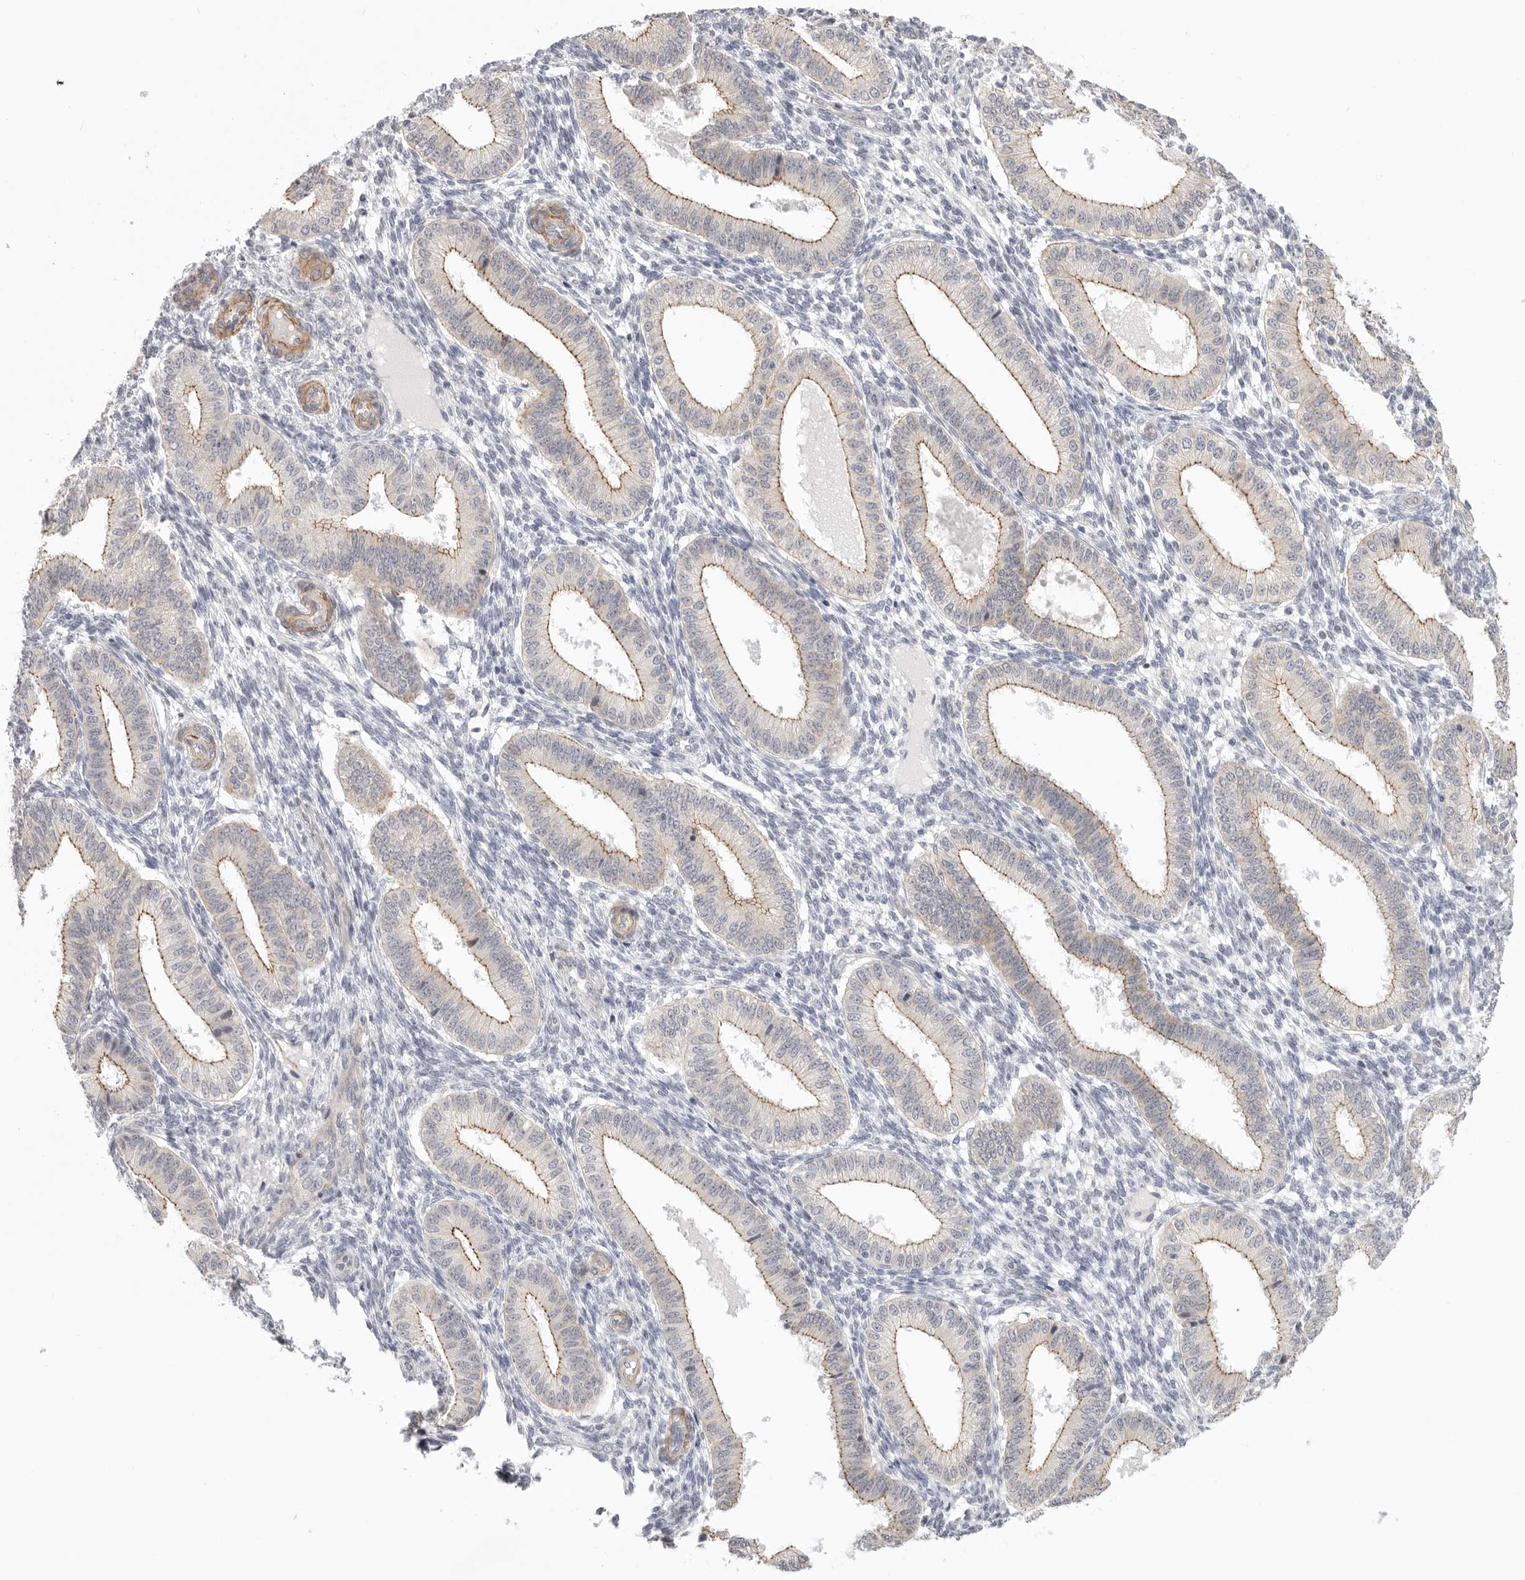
{"staining": {"intensity": "negative", "quantity": "none", "location": "none"}, "tissue": "endometrium", "cell_type": "Cells in endometrial stroma", "image_type": "normal", "snomed": [{"axis": "morphology", "description": "Normal tissue, NOS"}, {"axis": "topography", "description": "Endometrium"}], "caption": "IHC photomicrograph of normal endometrium: endometrium stained with DAB (3,3'-diaminobenzidine) reveals no significant protein positivity in cells in endometrial stroma.", "gene": "STAB2", "patient": {"sex": "female", "age": 39}}